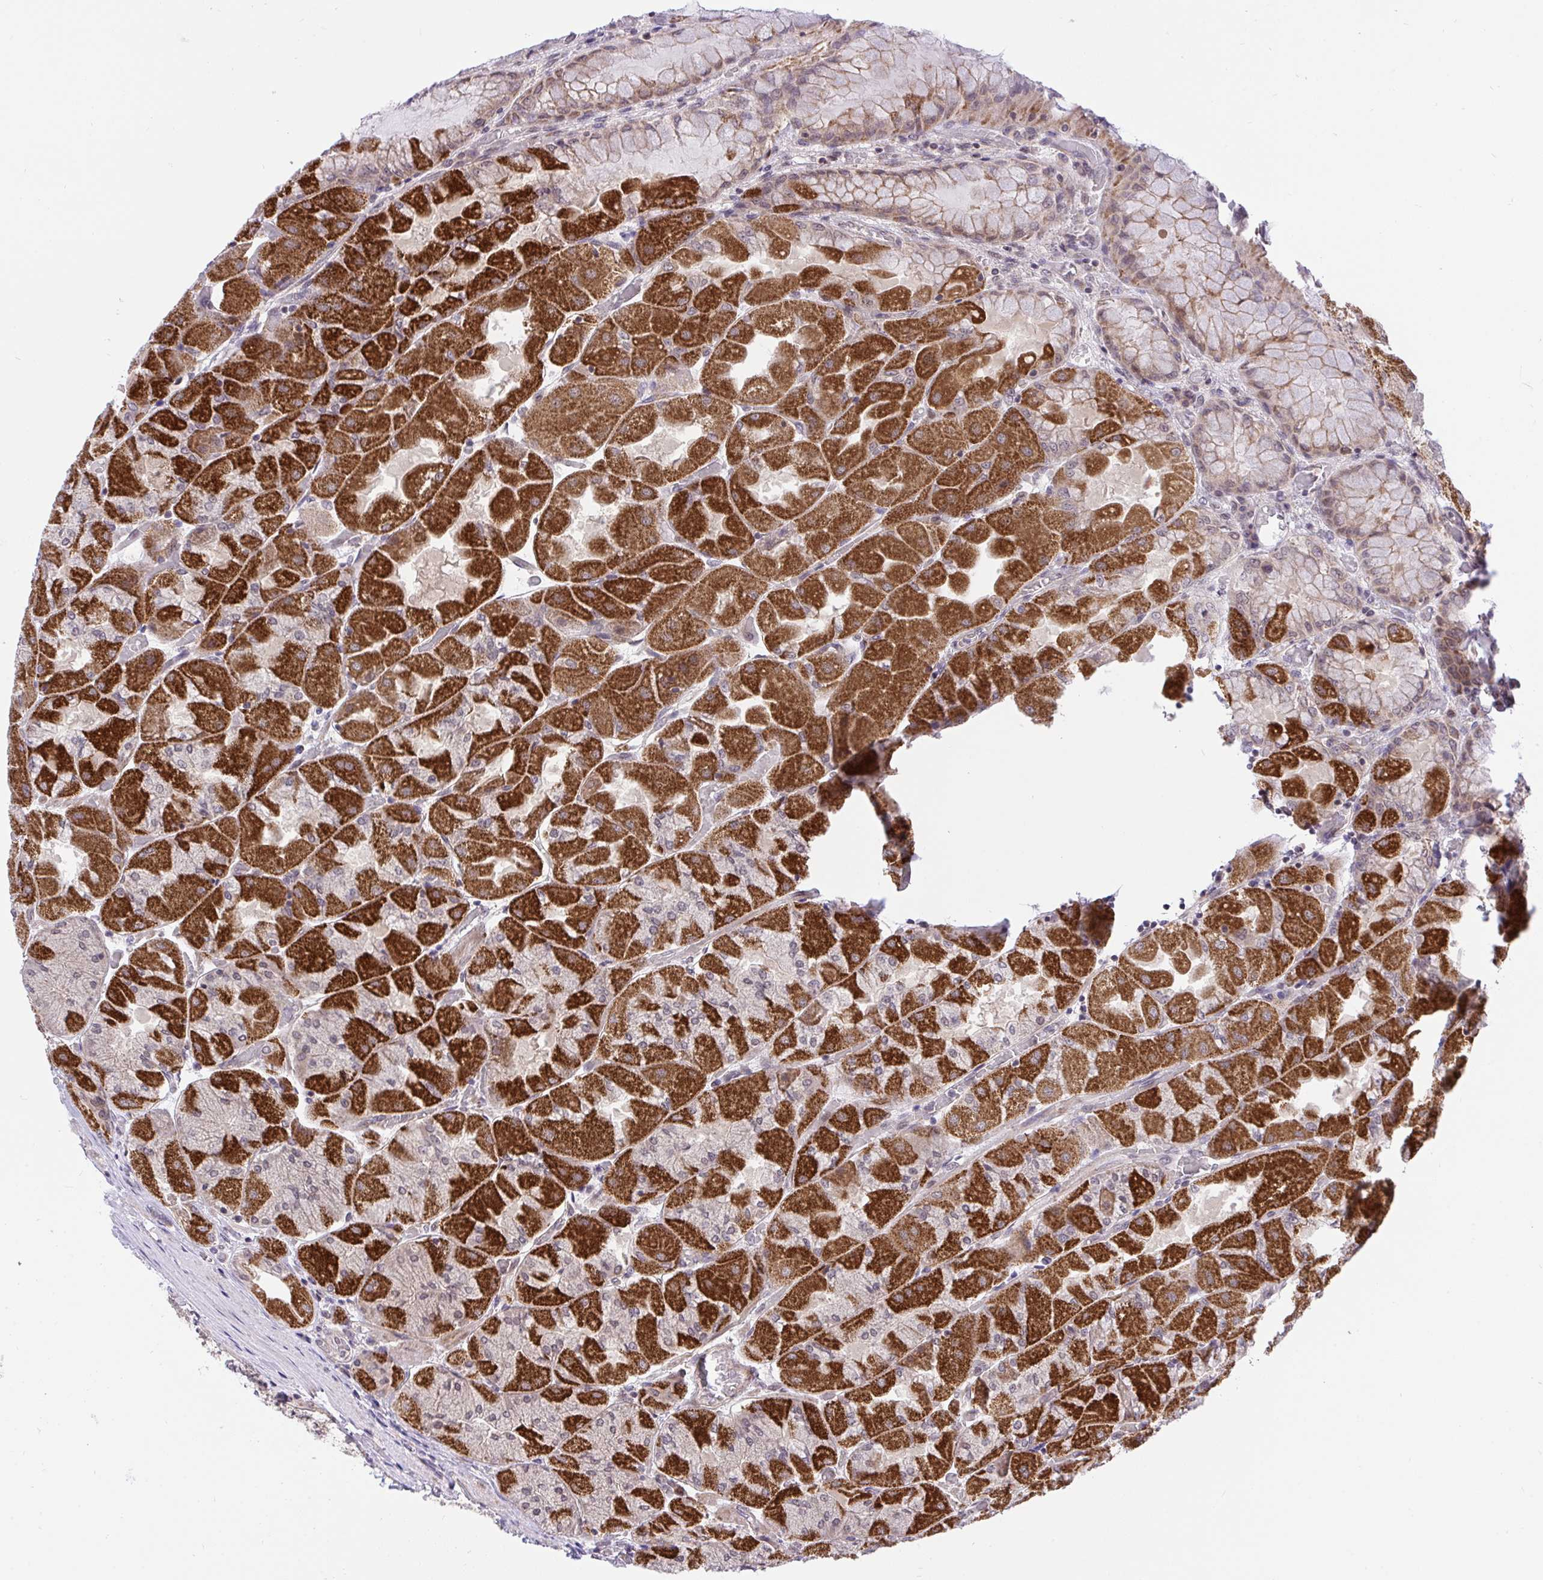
{"staining": {"intensity": "strong", "quantity": "25%-75%", "location": "cytoplasmic/membranous"}, "tissue": "stomach", "cell_type": "Glandular cells", "image_type": "normal", "snomed": [{"axis": "morphology", "description": "Normal tissue, NOS"}, {"axis": "topography", "description": "Stomach"}], "caption": "Immunohistochemistry photomicrograph of unremarkable stomach: human stomach stained using IHC demonstrates high levels of strong protein expression localized specifically in the cytoplasmic/membranous of glandular cells, appearing as a cytoplasmic/membranous brown color.", "gene": "ERI1", "patient": {"sex": "female", "age": 61}}